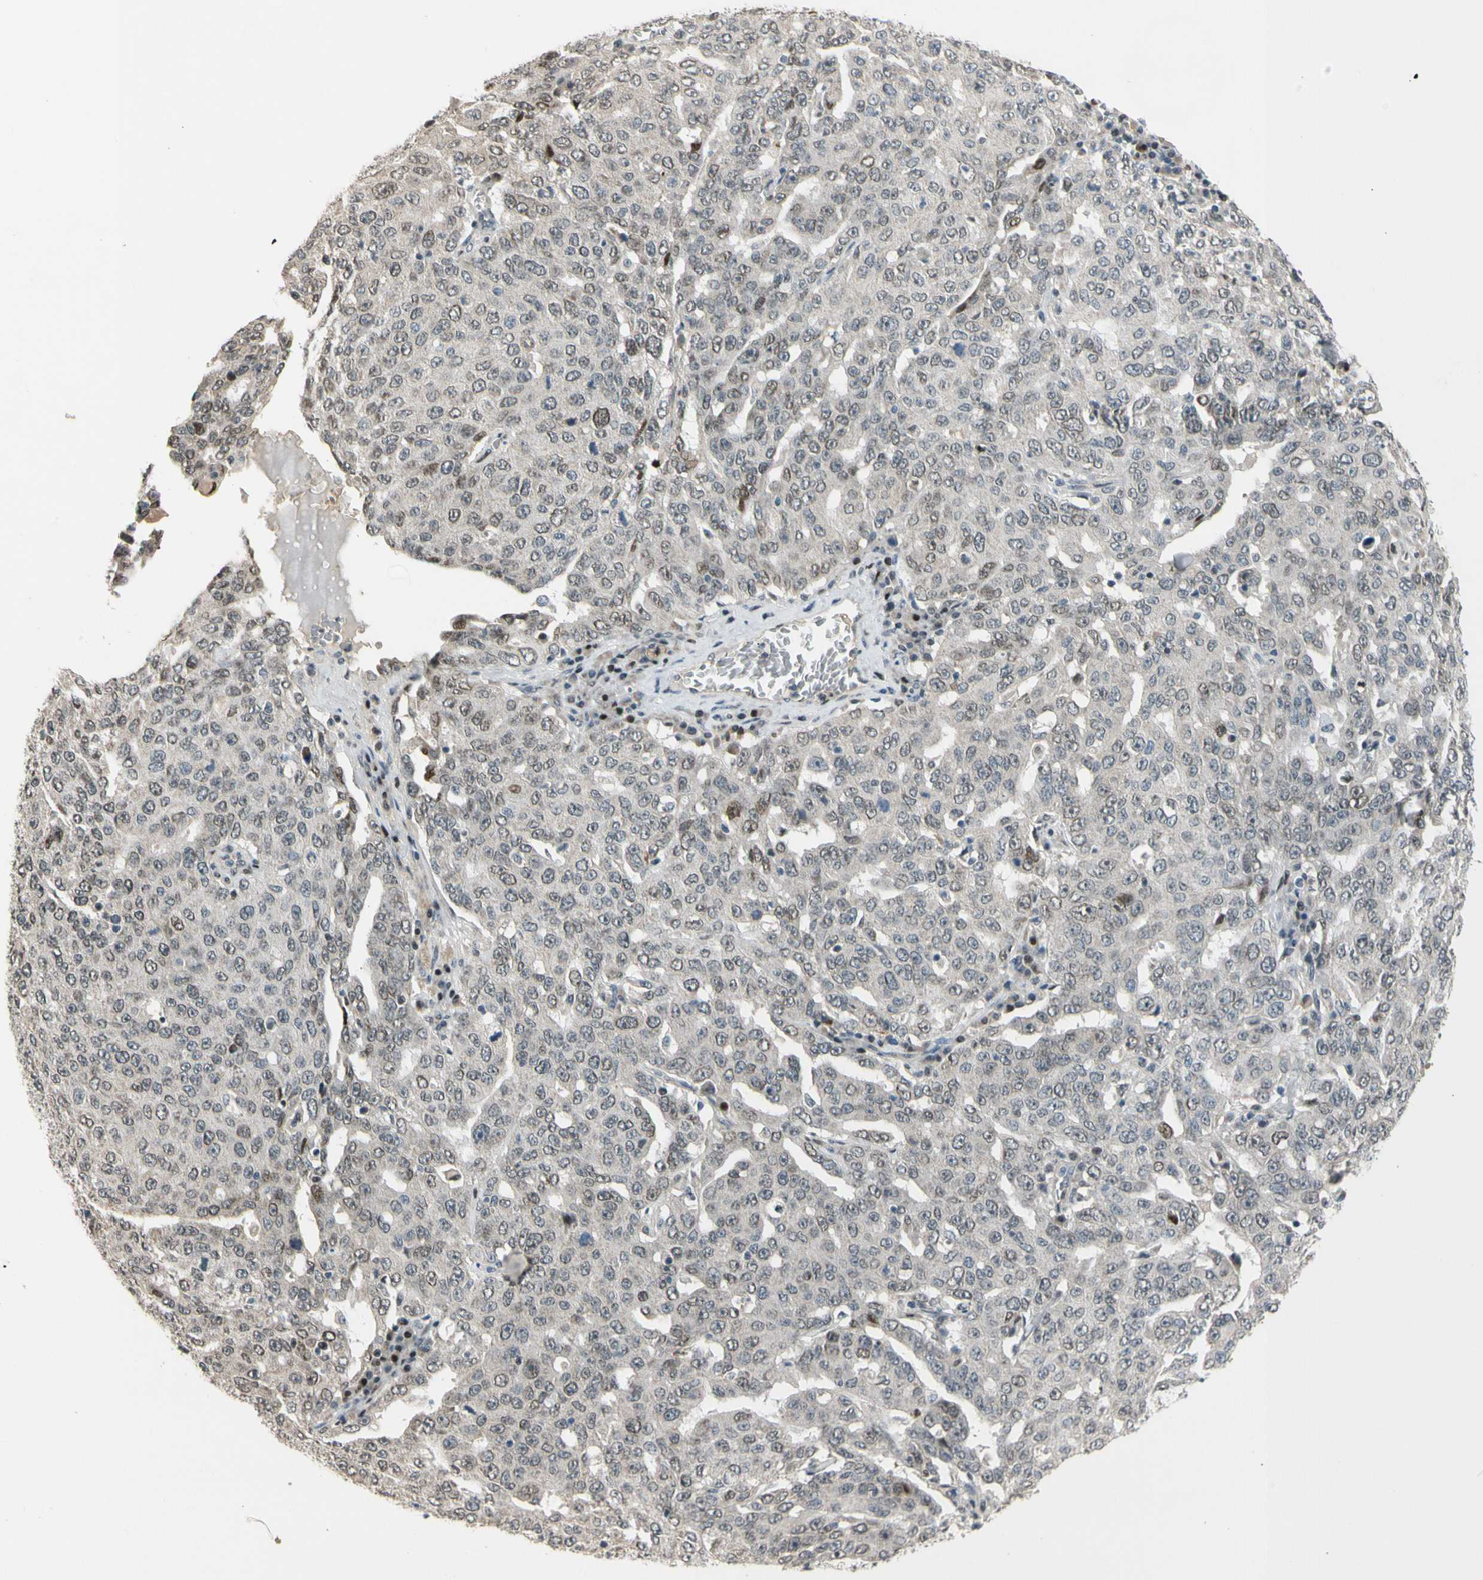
{"staining": {"intensity": "weak", "quantity": "<25%", "location": "nuclear"}, "tissue": "ovarian cancer", "cell_type": "Tumor cells", "image_type": "cancer", "snomed": [{"axis": "morphology", "description": "Carcinoma, endometroid"}, {"axis": "topography", "description": "Ovary"}], "caption": "Tumor cells are negative for brown protein staining in ovarian cancer (endometroid carcinoma).", "gene": "ZNF184", "patient": {"sex": "female", "age": 62}}